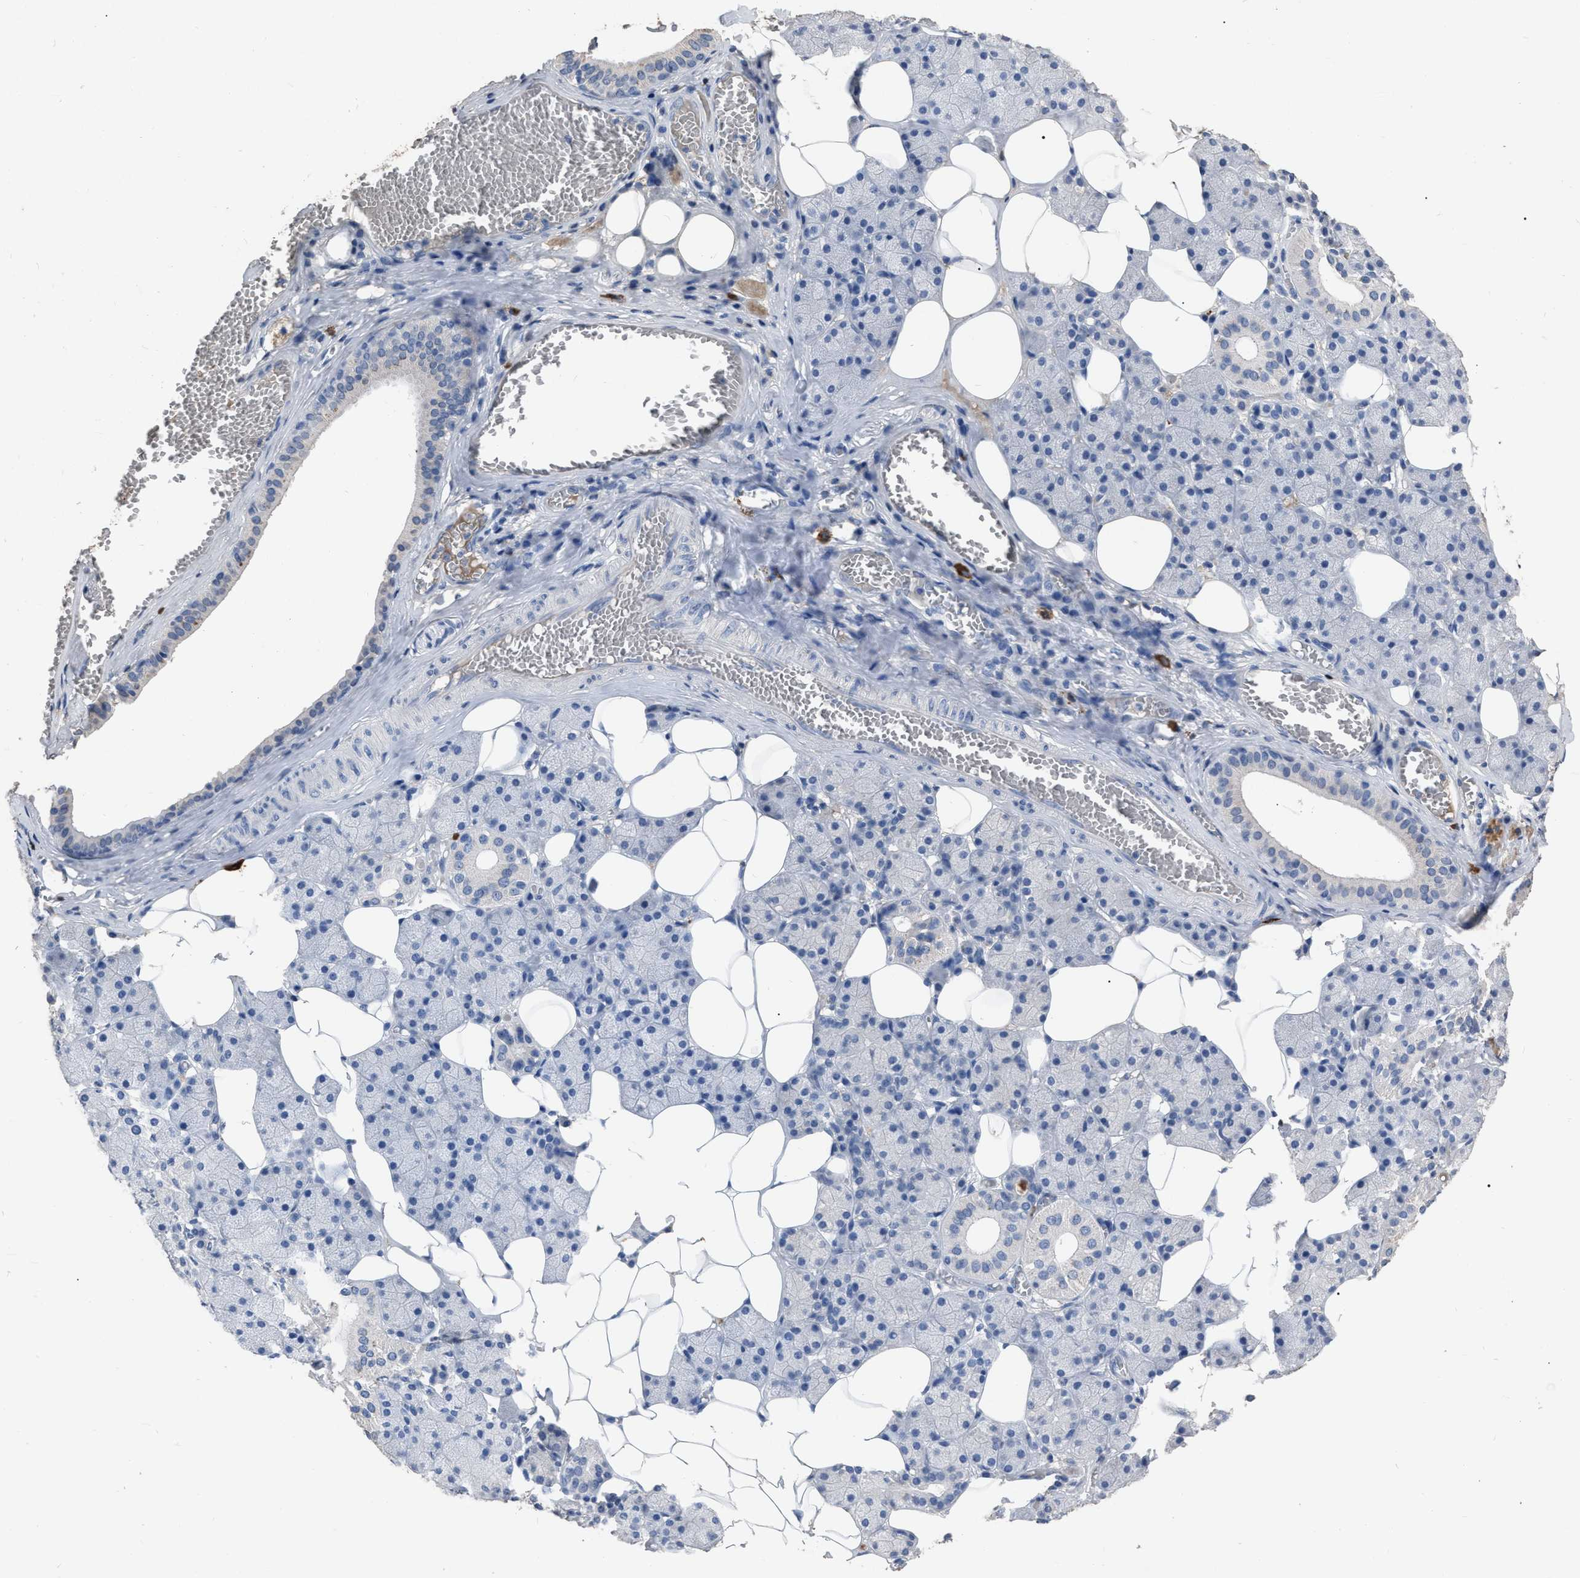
{"staining": {"intensity": "negative", "quantity": "none", "location": "none"}, "tissue": "salivary gland", "cell_type": "Glandular cells", "image_type": "normal", "snomed": [{"axis": "morphology", "description": "Normal tissue, NOS"}, {"axis": "topography", "description": "Salivary gland"}], "caption": "This is an IHC photomicrograph of normal salivary gland. There is no positivity in glandular cells.", "gene": "HABP2", "patient": {"sex": "female", "age": 33}}